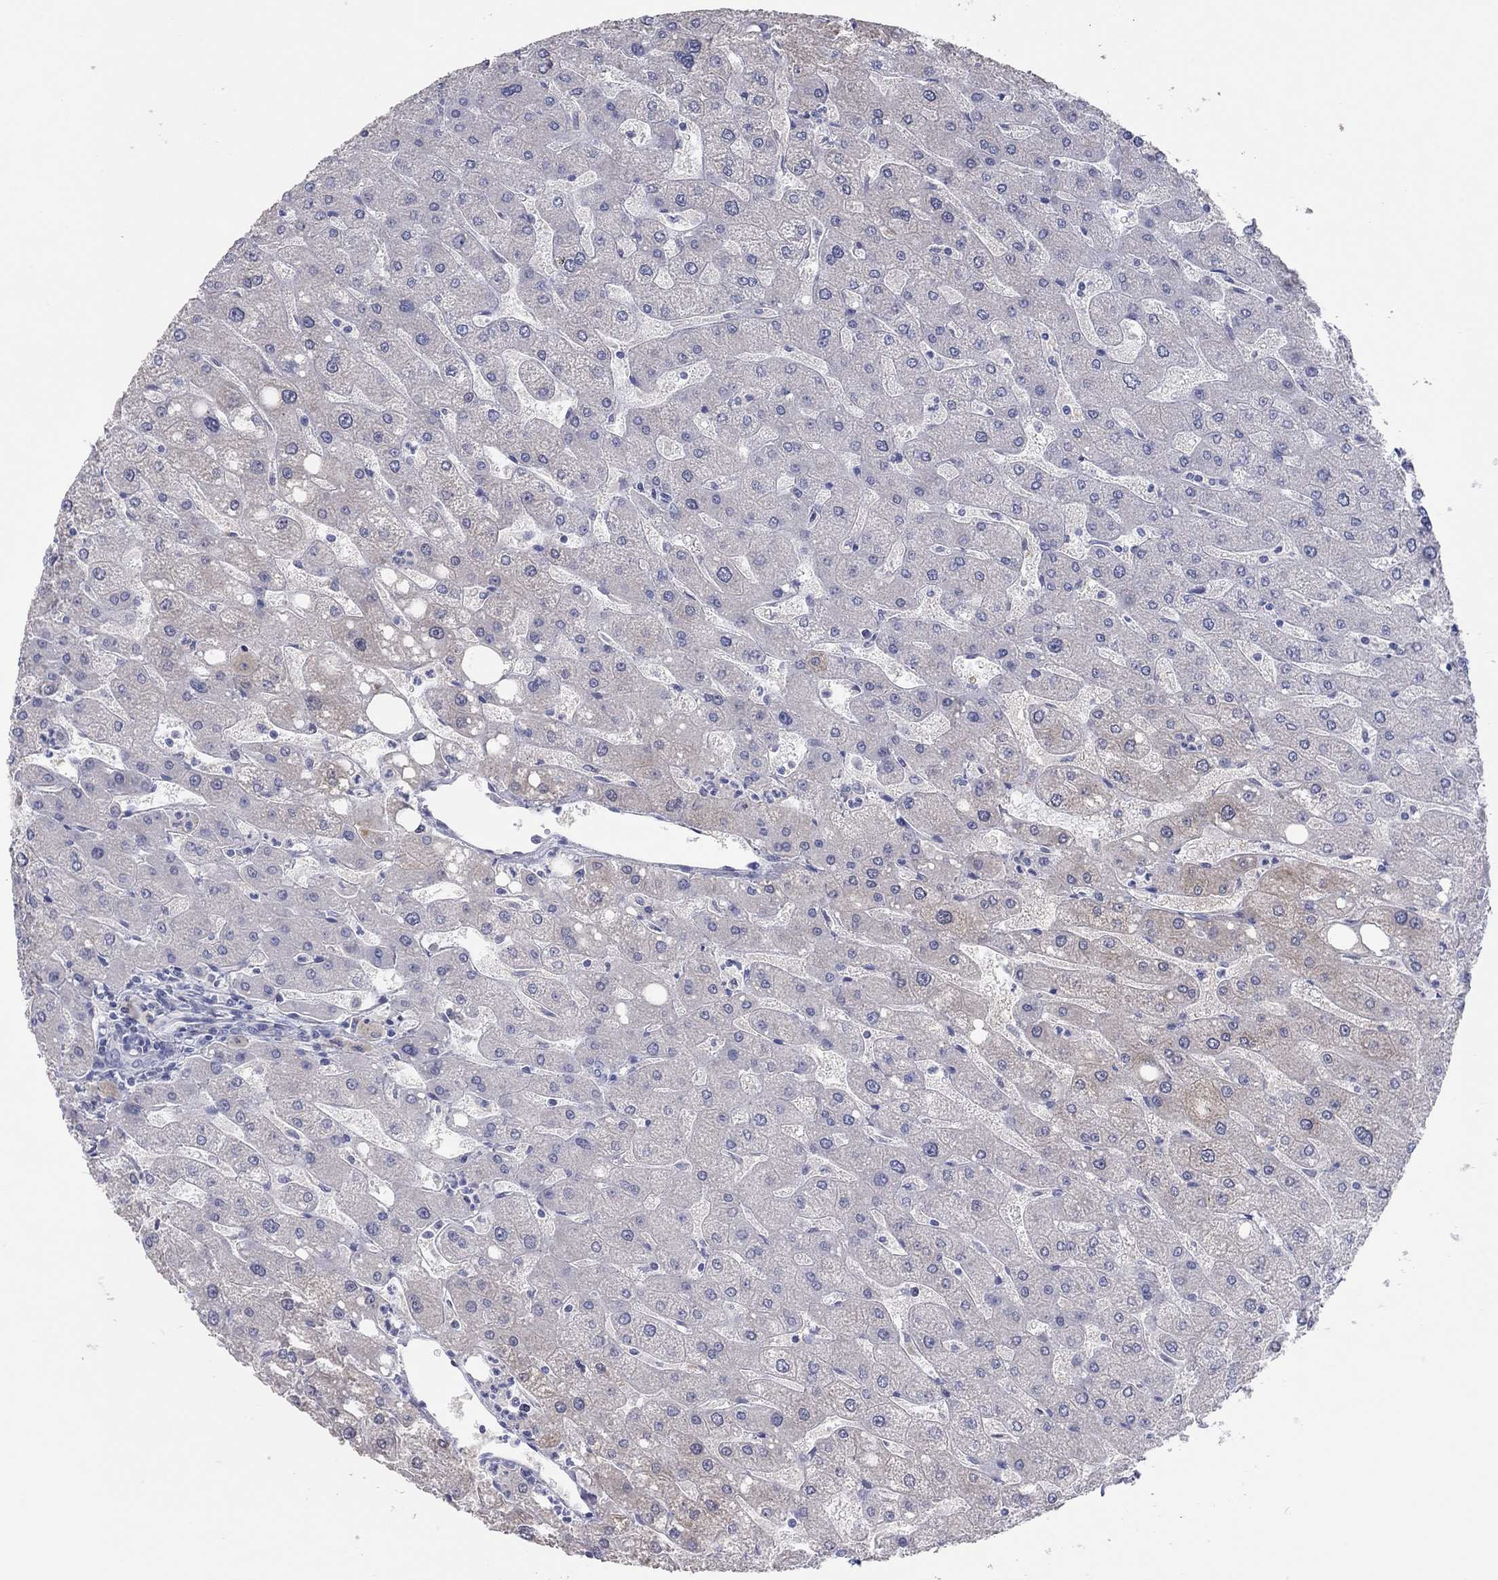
{"staining": {"intensity": "negative", "quantity": "none", "location": "none"}, "tissue": "liver", "cell_type": "Cholangiocytes", "image_type": "normal", "snomed": [{"axis": "morphology", "description": "Normal tissue, NOS"}, {"axis": "topography", "description": "Liver"}], "caption": "Immunohistochemical staining of normal liver demonstrates no significant expression in cholangiocytes. (Stains: DAB IHC with hematoxylin counter stain, Microscopy: brightfield microscopy at high magnification).", "gene": "CPNE6", "patient": {"sex": "male", "age": 67}}